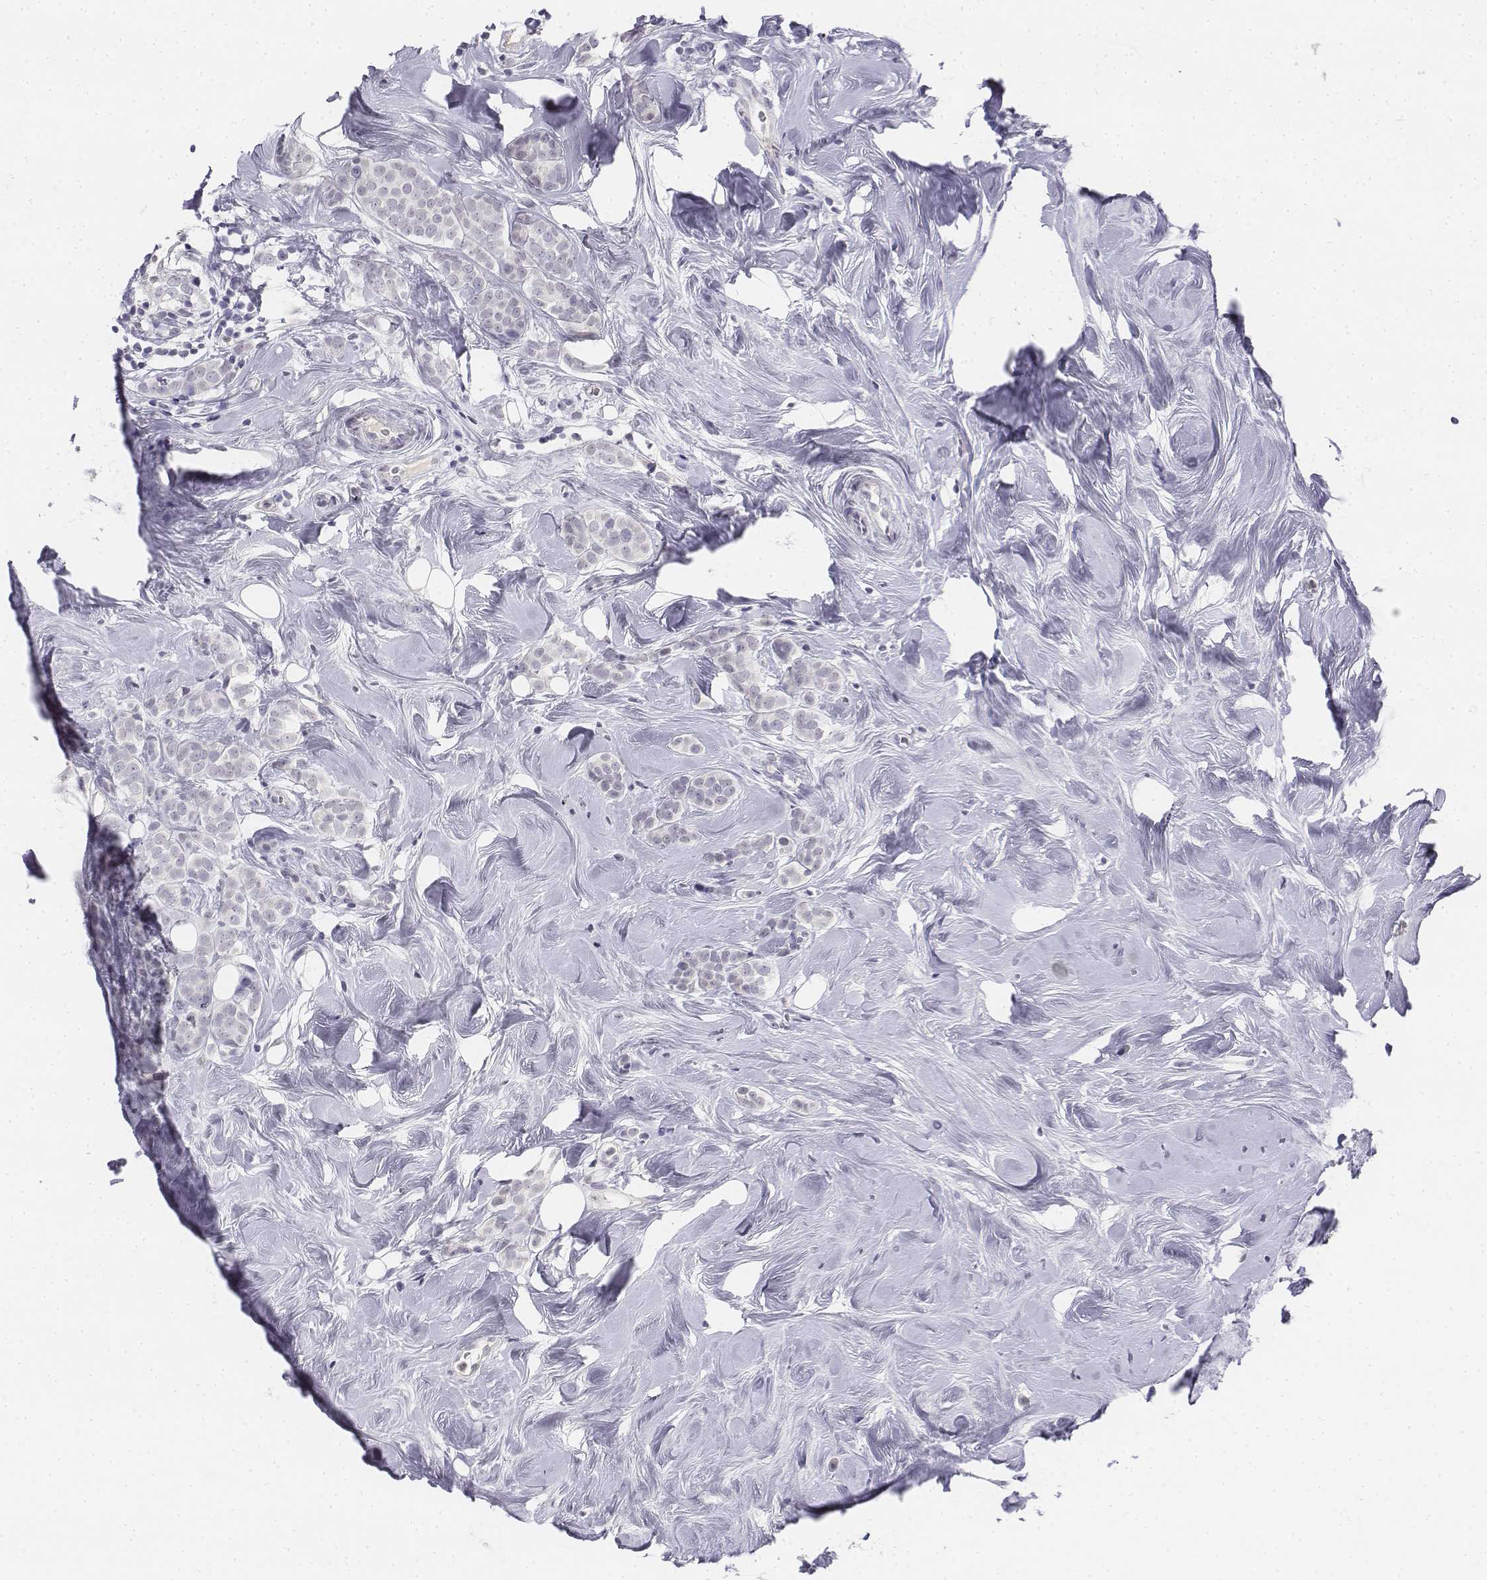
{"staining": {"intensity": "negative", "quantity": "none", "location": "none"}, "tissue": "breast cancer", "cell_type": "Tumor cells", "image_type": "cancer", "snomed": [{"axis": "morphology", "description": "Lobular carcinoma"}, {"axis": "topography", "description": "Breast"}], "caption": "DAB immunohistochemical staining of human breast cancer (lobular carcinoma) displays no significant positivity in tumor cells. (DAB (3,3'-diaminobenzidine) IHC, high magnification).", "gene": "UCN2", "patient": {"sex": "female", "age": 49}}